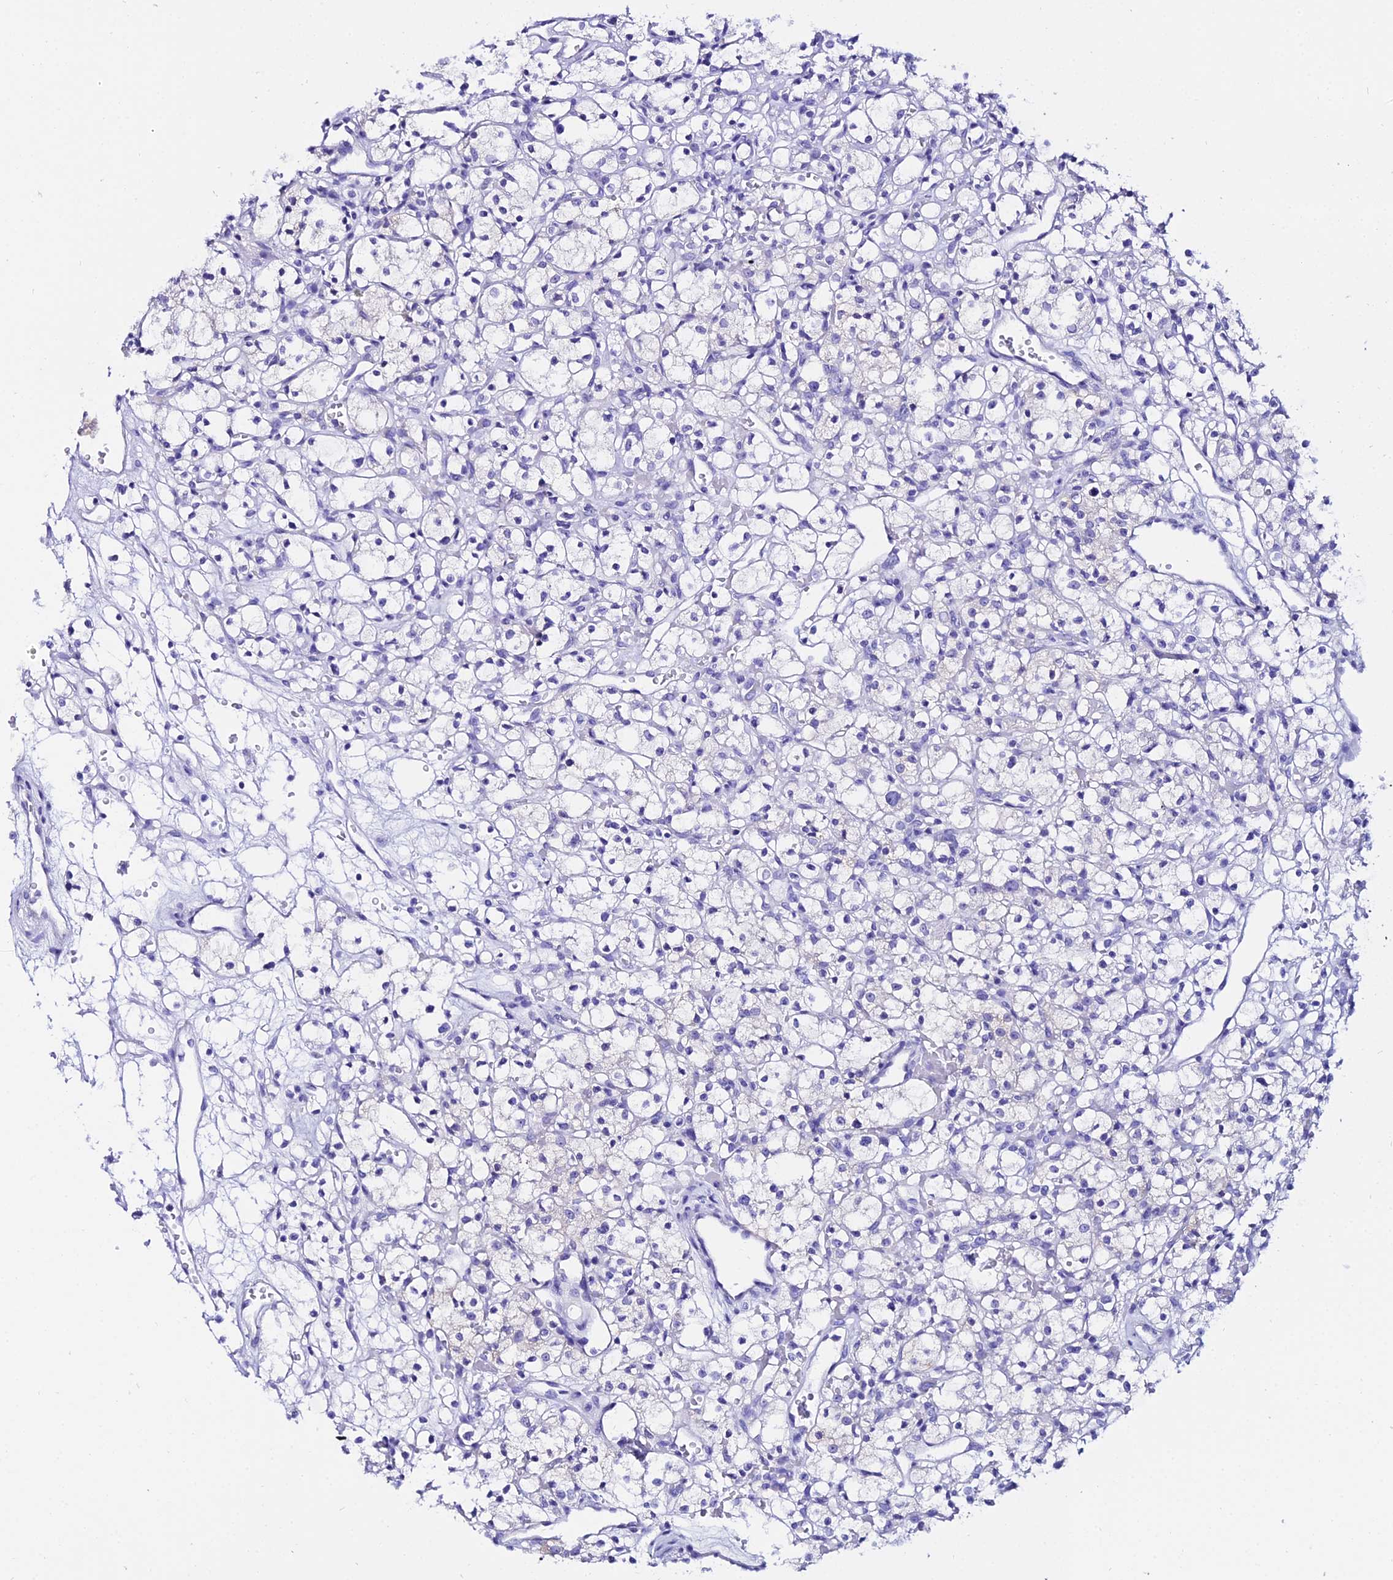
{"staining": {"intensity": "negative", "quantity": "none", "location": "none"}, "tissue": "renal cancer", "cell_type": "Tumor cells", "image_type": "cancer", "snomed": [{"axis": "morphology", "description": "Adenocarcinoma, NOS"}, {"axis": "topography", "description": "Kidney"}], "caption": "Histopathology image shows no significant protein positivity in tumor cells of renal cancer. (DAB (3,3'-diaminobenzidine) immunohistochemistry (IHC) visualized using brightfield microscopy, high magnification).", "gene": "OR4D5", "patient": {"sex": "female", "age": 59}}